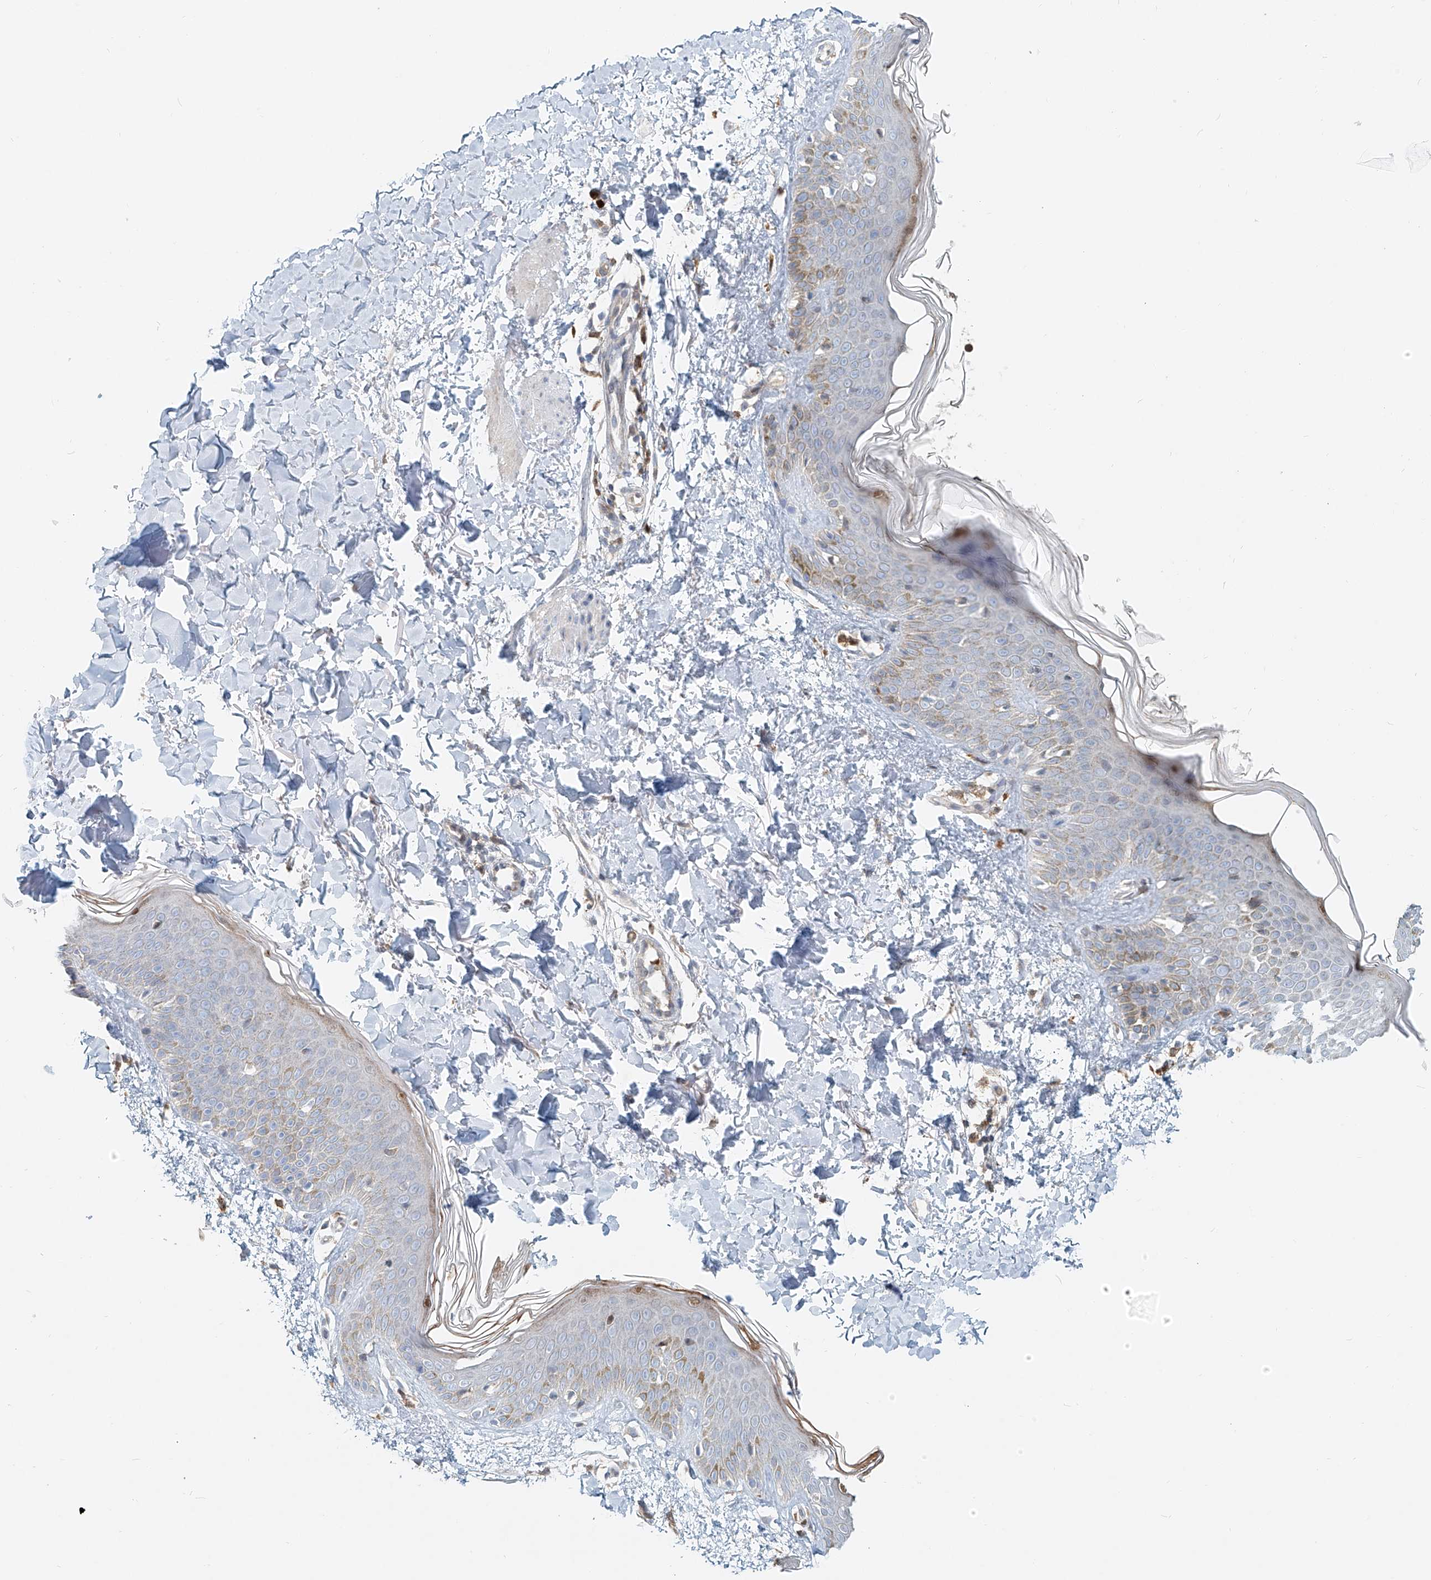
{"staining": {"intensity": "weak", "quantity": ">75%", "location": "cytoplasmic/membranous"}, "tissue": "skin", "cell_type": "Fibroblasts", "image_type": "normal", "snomed": [{"axis": "morphology", "description": "Normal tissue, NOS"}, {"axis": "topography", "description": "Skin"}], "caption": "Skin was stained to show a protein in brown. There is low levels of weak cytoplasmic/membranous expression in approximately >75% of fibroblasts. (IHC, brightfield microscopy, high magnification).", "gene": "PTPRA", "patient": {"sex": "male", "age": 37}}